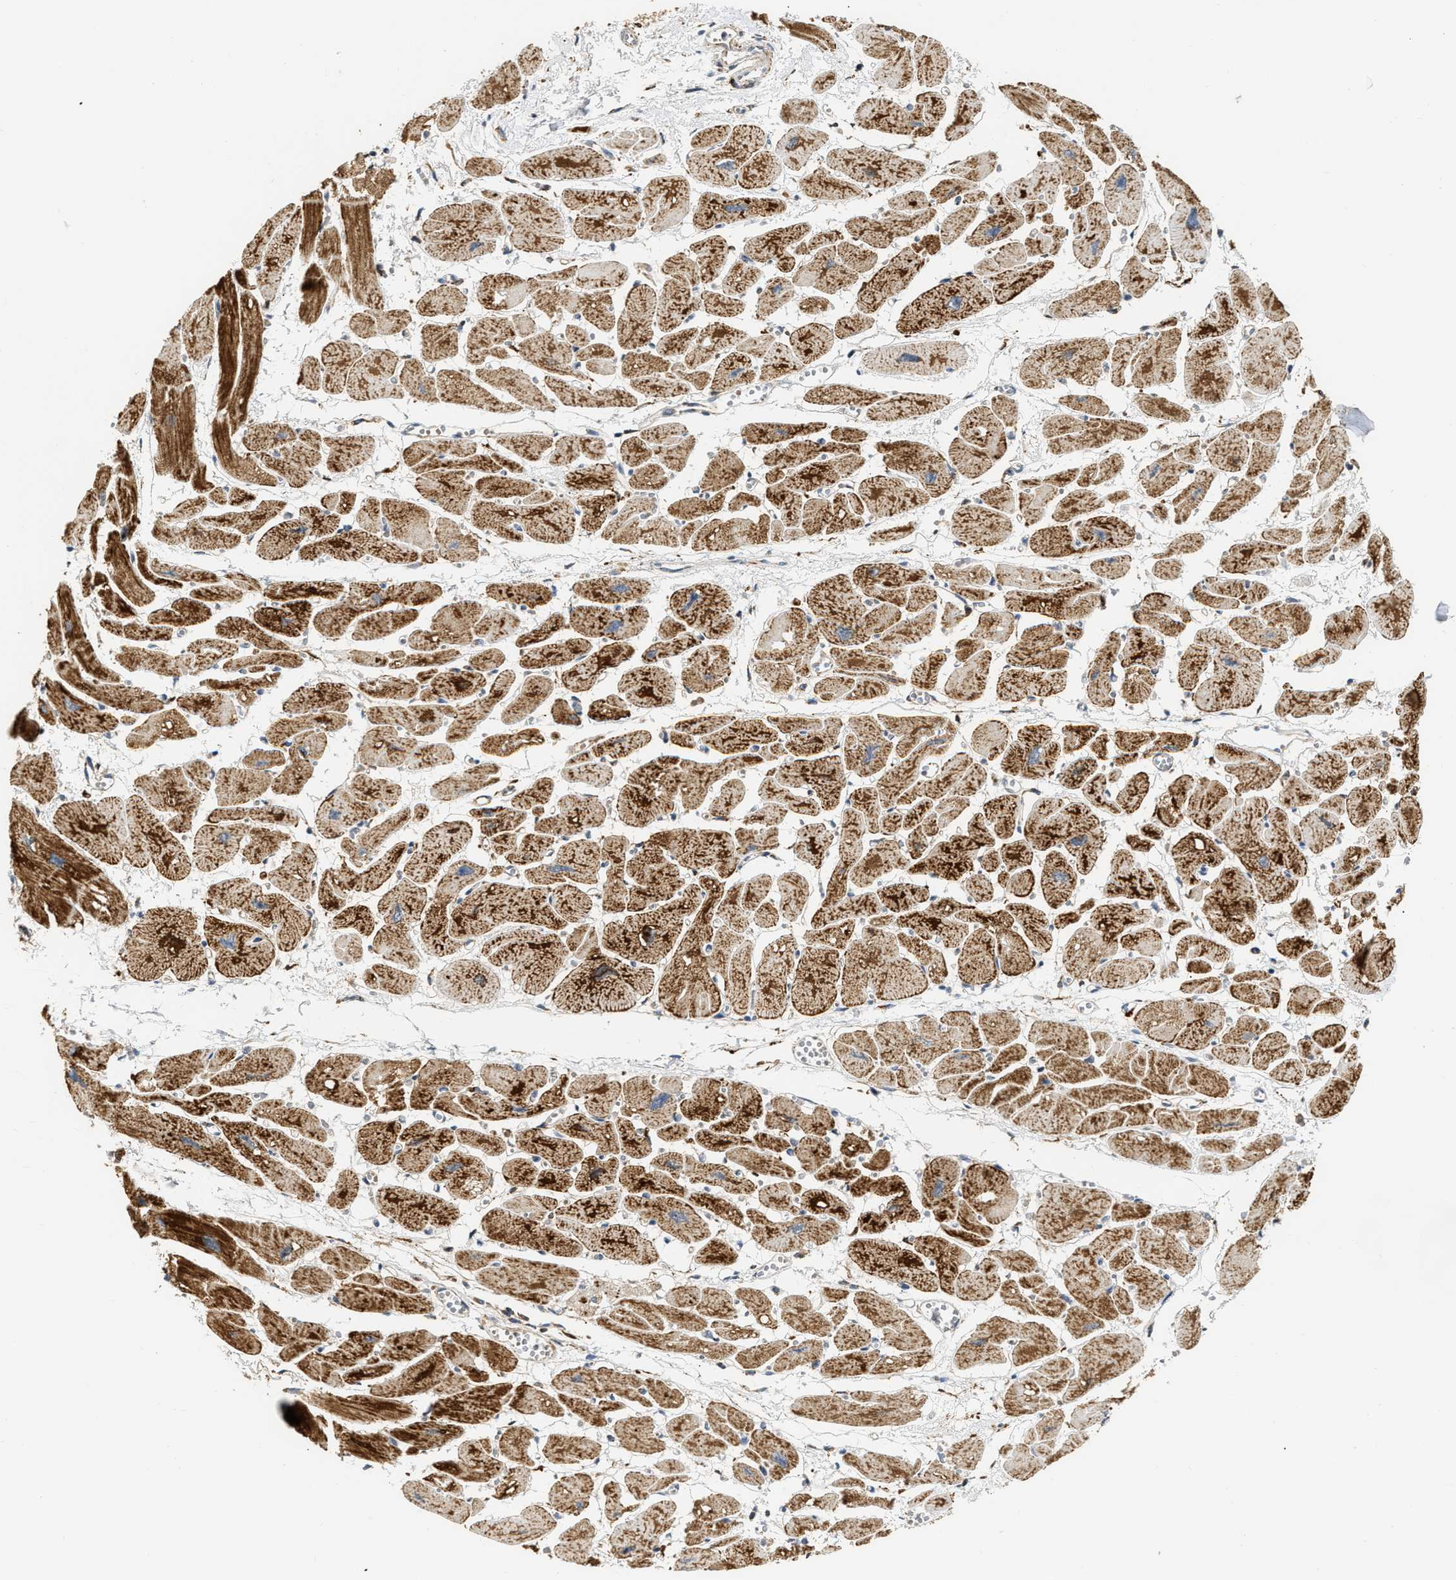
{"staining": {"intensity": "strong", "quantity": ">75%", "location": "cytoplasmic/membranous"}, "tissue": "heart muscle", "cell_type": "Cardiomyocytes", "image_type": "normal", "snomed": [{"axis": "morphology", "description": "Normal tissue, NOS"}, {"axis": "topography", "description": "Heart"}], "caption": "A brown stain shows strong cytoplasmic/membranous staining of a protein in cardiomyocytes of unremarkable human heart muscle. (DAB IHC, brown staining for protein, blue staining for nuclei).", "gene": "DEPTOR", "patient": {"sex": "female", "age": 54}}